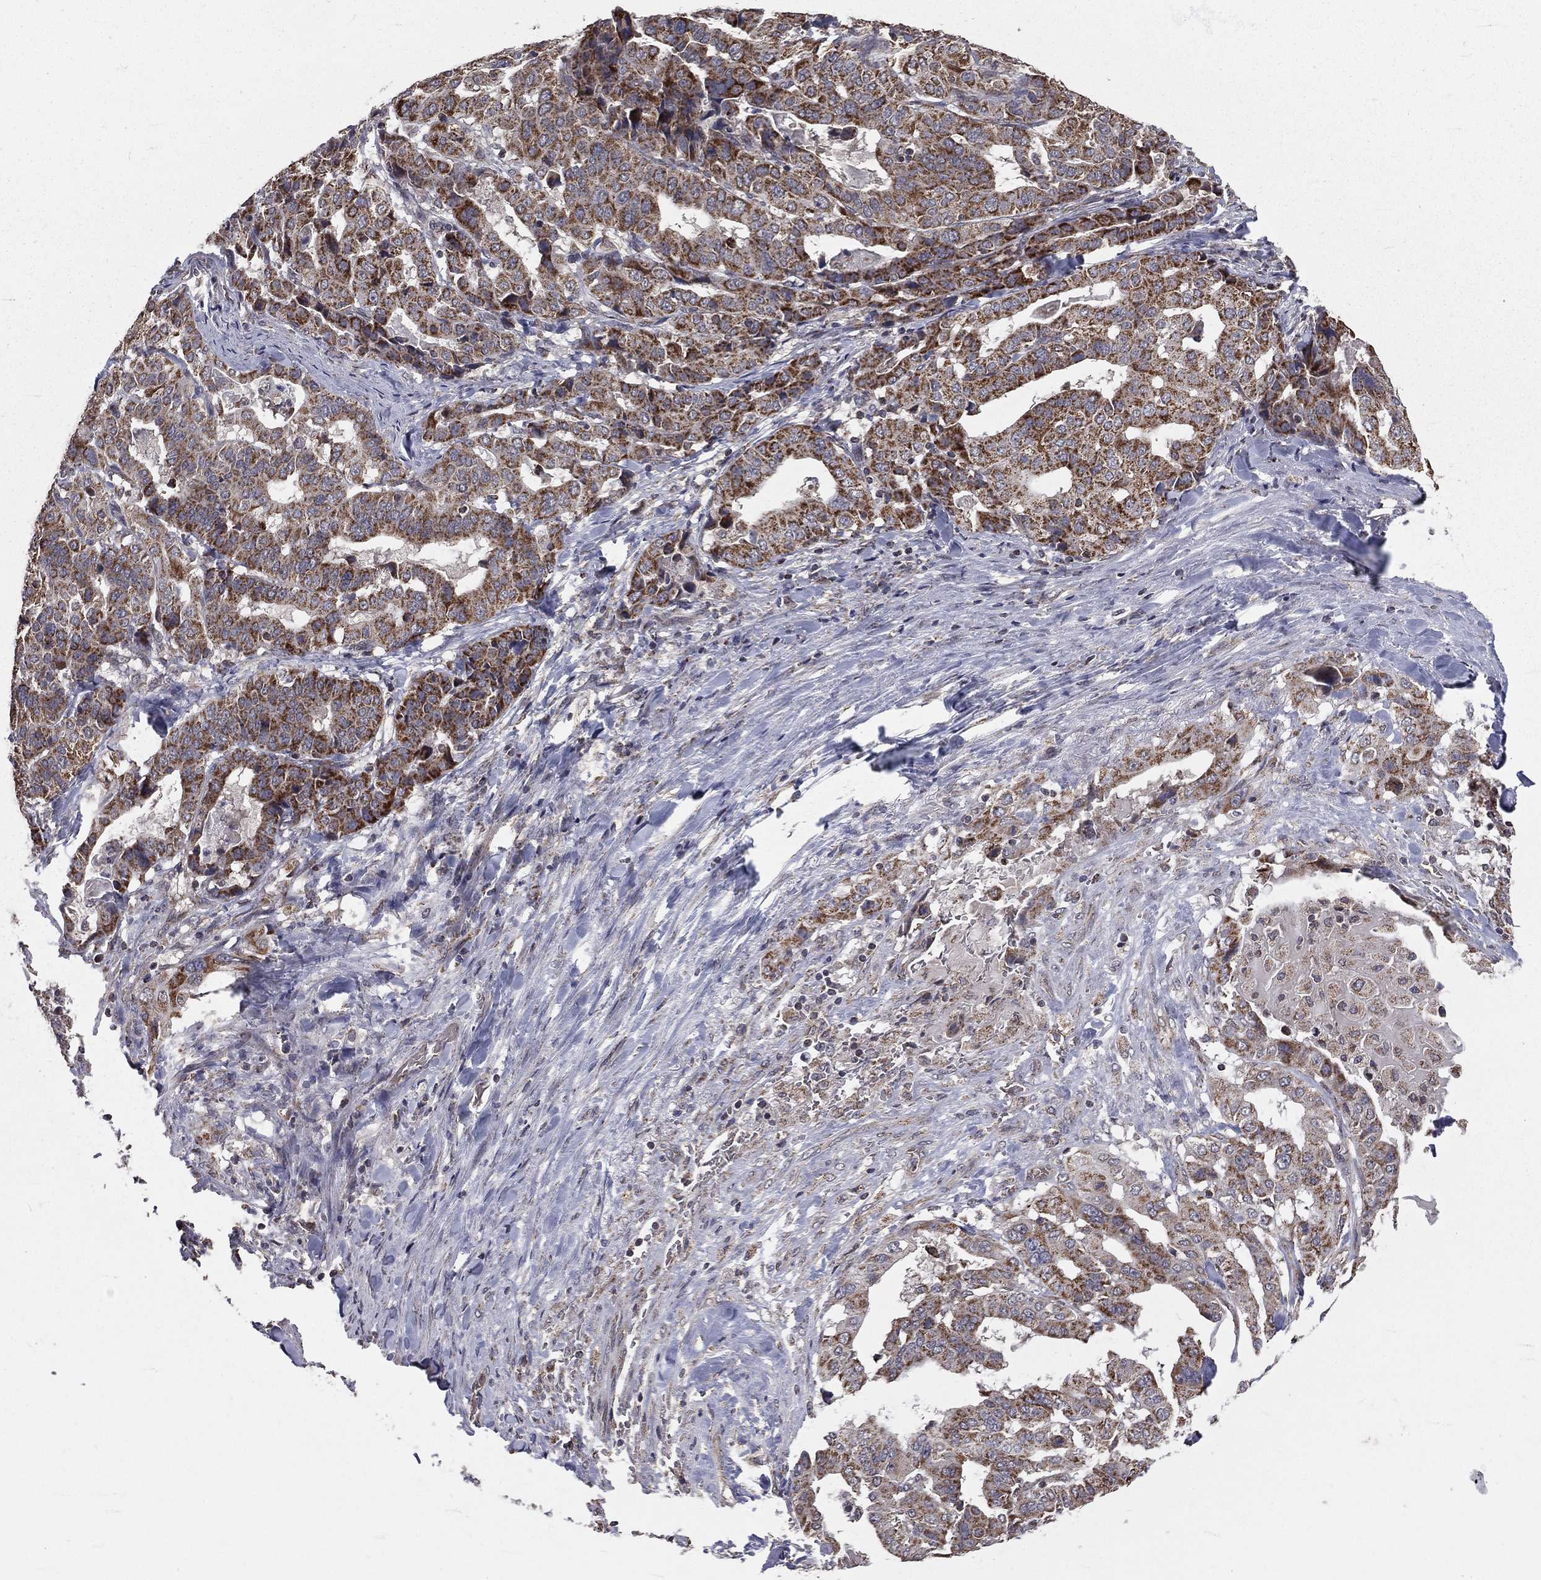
{"staining": {"intensity": "strong", "quantity": ">75%", "location": "cytoplasmic/membranous"}, "tissue": "stomach cancer", "cell_type": "Tumor cells", "image_type": "cancer", "snomed": [{"axis": "morphology", "description": "Adenocarcinoma, NOS"}, {"axis": "topography", "description": "Stomach"}], "caption": "DAB (3,3'-diaminobenzidine) immunohistochemical staining of human stomach cancer (adenocarcinoma) shows strong cytoplasmic/membranous protein positivity in about >75% of tumor cells.", "gene": "MRPL46", "patient": {"sex": "male", "age": 48}}